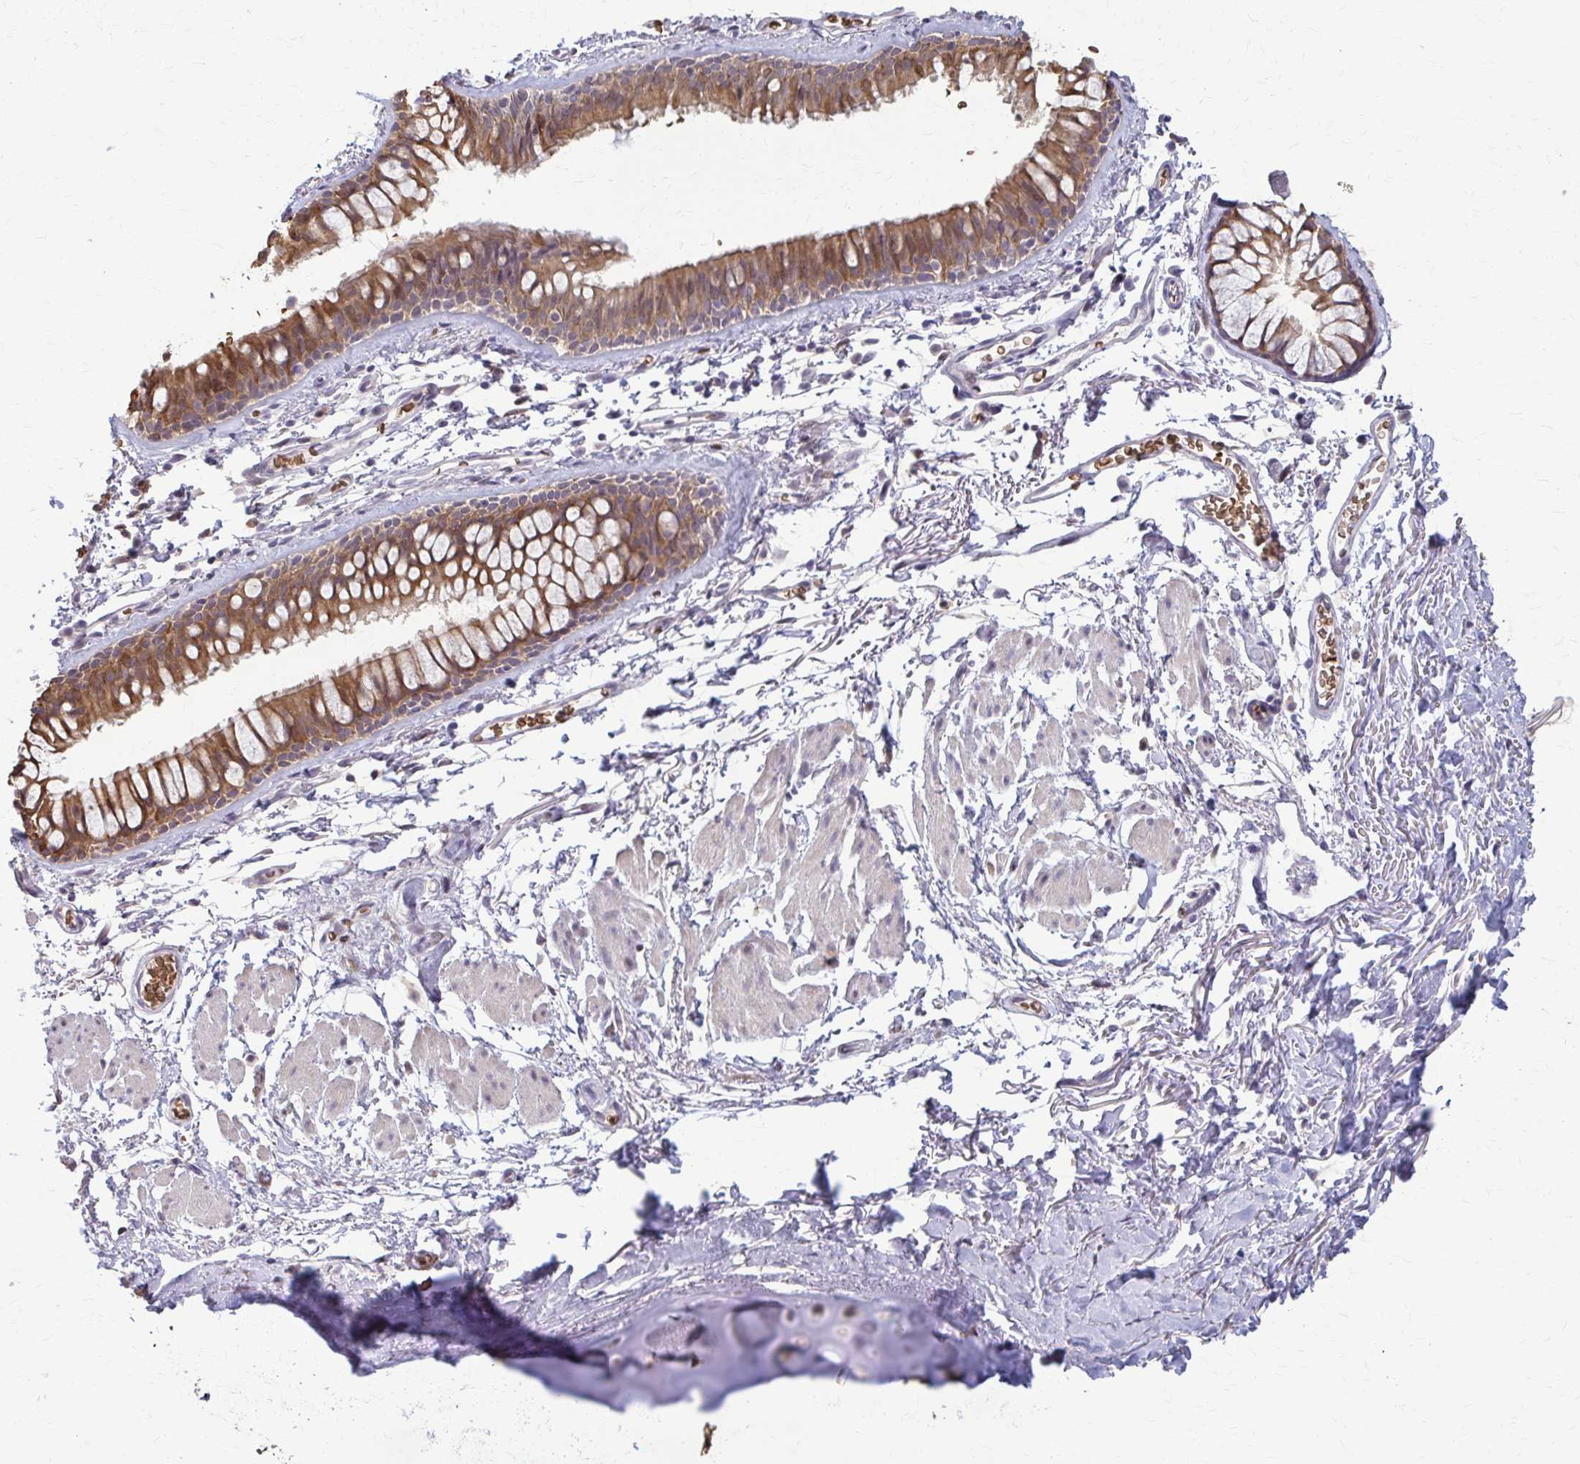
{"staining": {"intensity": "moderate", "quantity": ">75%", "location": "cytoplasmic/membranous"}, "tissue": "bronchus", "cell_type": "Respiratory epithelial cells", "image_type": "normal", "snomed": [{"axis": "morphology", "description": "Normal tissue, NOS"}, {"axis": "topography", "description": "Cartilage tissue"}, {"axis": "topography", "description": "Bronchus"}], "caption": "About >75% of respiratory epithelial cells in benign bronchus show moderate cytoplasmic/membranous protein staining as visualized by brown immunohistochemical staining.", "gene": "ZNF34", "patient": {"sex": "female", "age": 79}}